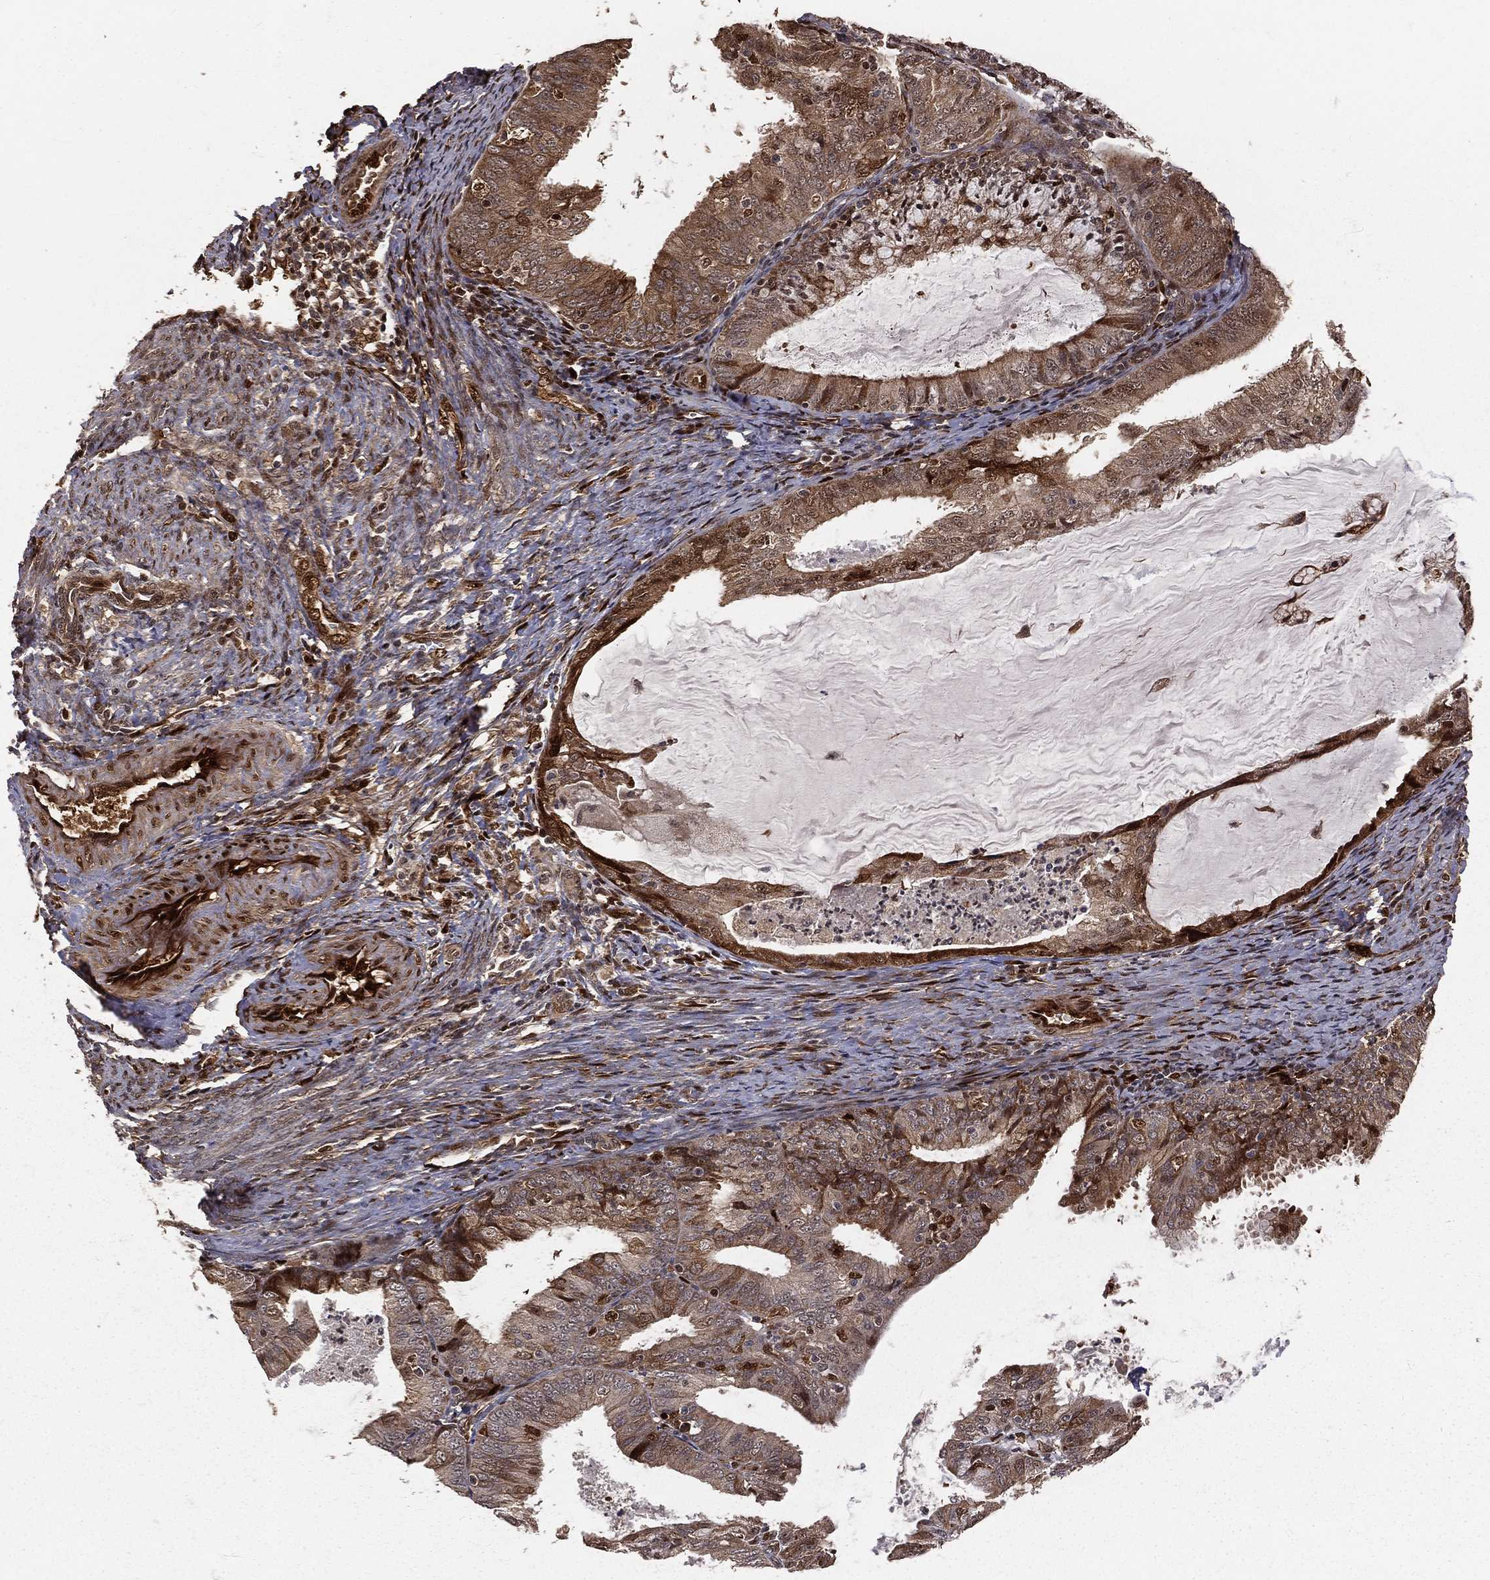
{"staining": {"intensity": "strong", "quantity": "25%-75%", "location": "cytoplasmic/membranous,nuclear"}, "tissue": "endometrial cancer", "cell_type": "Tumor cells", "image_type": "cancer", "snomed": [{"axis": "morphology", "description": "Adenocarcinoma, NOS"}, {"axis": "topography", "description": "Endometrium"}], "caption": "A histopathology image of adenocarcinoma (endometrial) stained for a protein displays strong cytoplasmic/membranous and nuclear brown staining in tumor cells.", "gene": "MAPK1", "patient": {"sex": "female", "age": 57}}